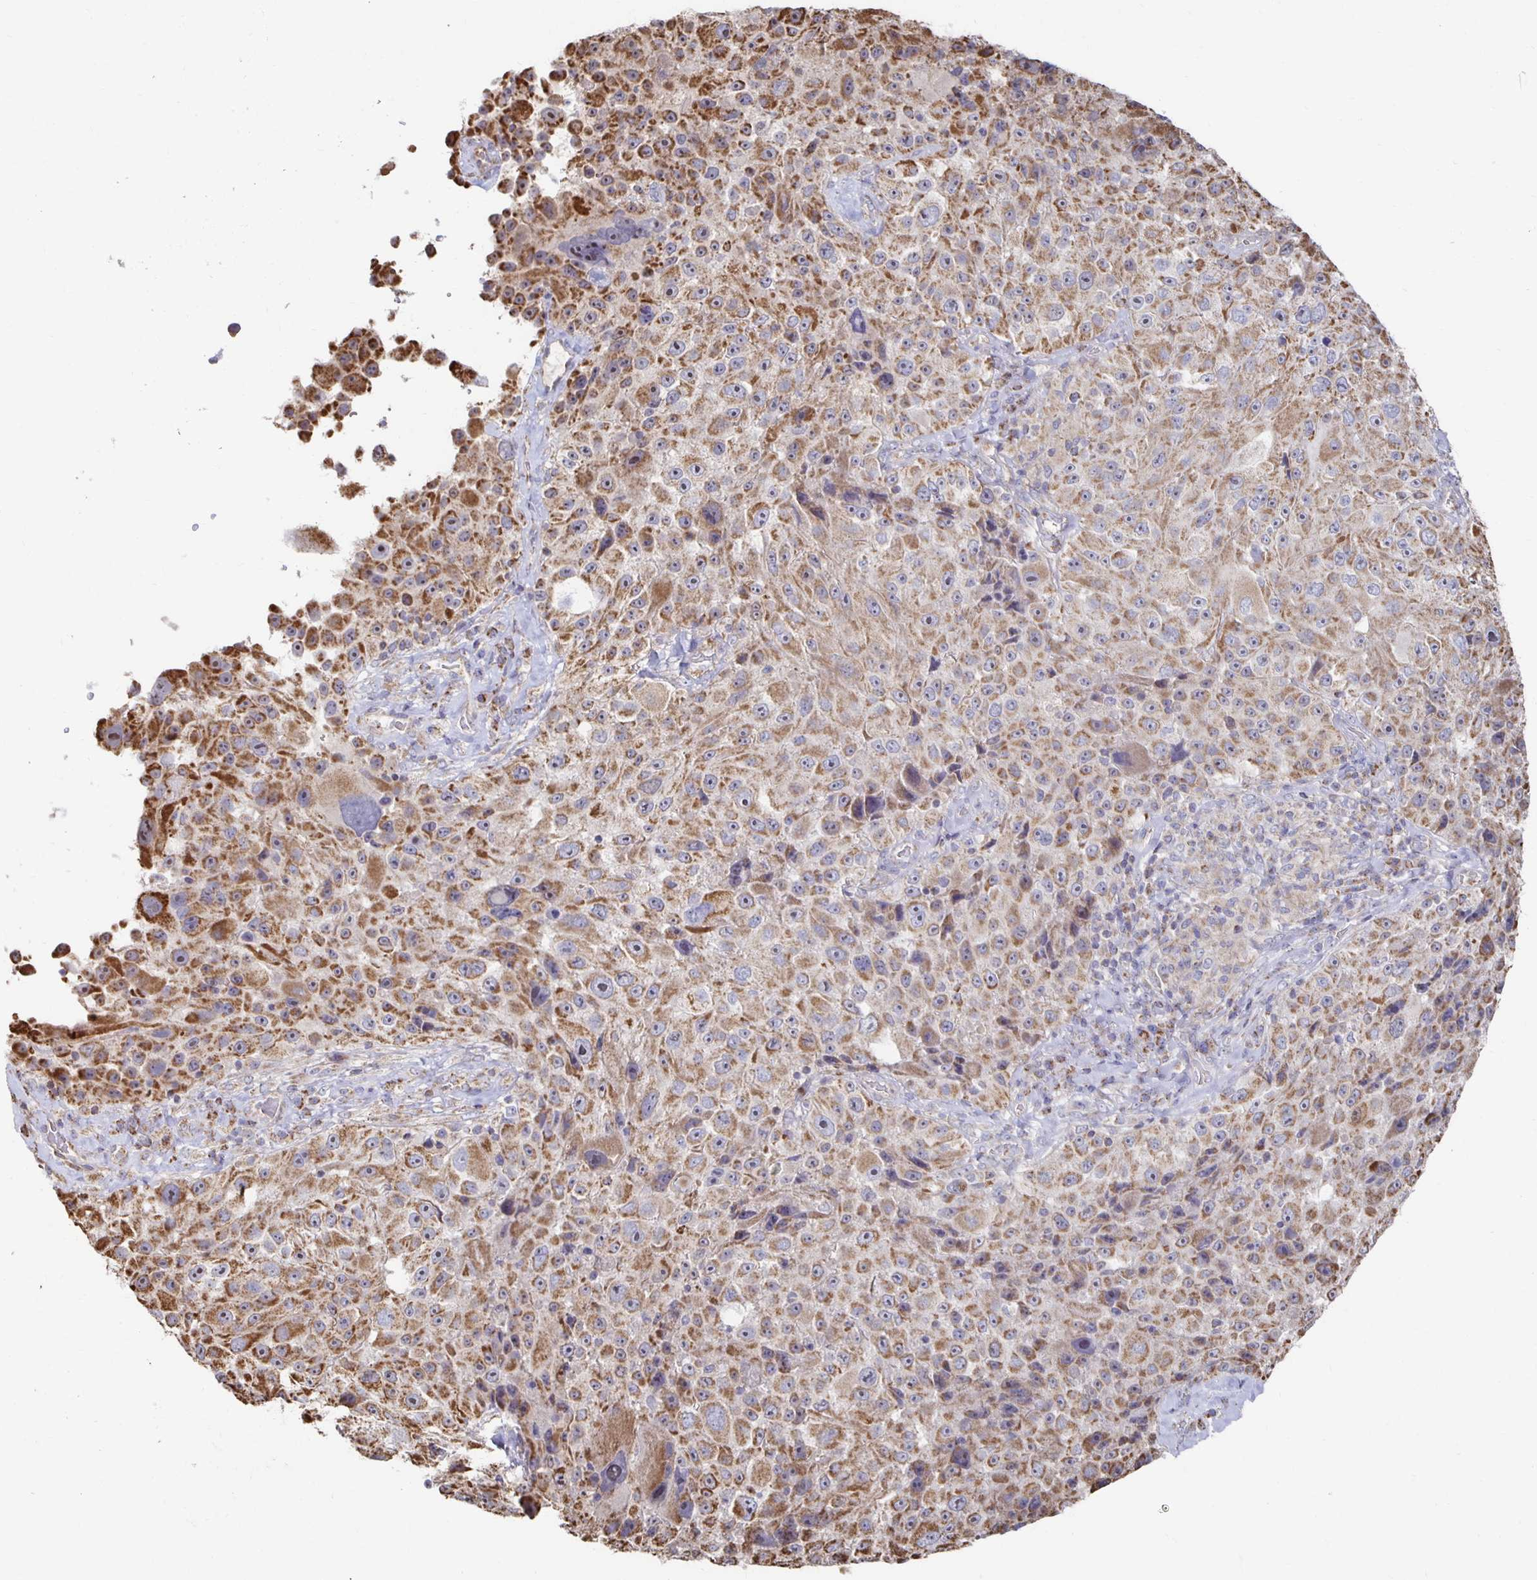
{"staining": {"intensity": "moderate", "quantity": ">75%", "location": "cytoplasmic/membranous"}, "tissue": "melanoma", "cell_type": "Tumor cells", "image_type": "cancer", "snomed": [{"axis": "morphology", "description": "Malignant melanoma, Metastatic site"}, {"axis": "topography", "description": "Lymph node"}], "caption": "Moderate cytoplasmic/membranous staining for a protein is seen in about >75% of tumor cells of melanoma using immunohistochemistry (IHC).", "gene": "NKX2-8", "patient": {"sex": "male", "age": 62}}